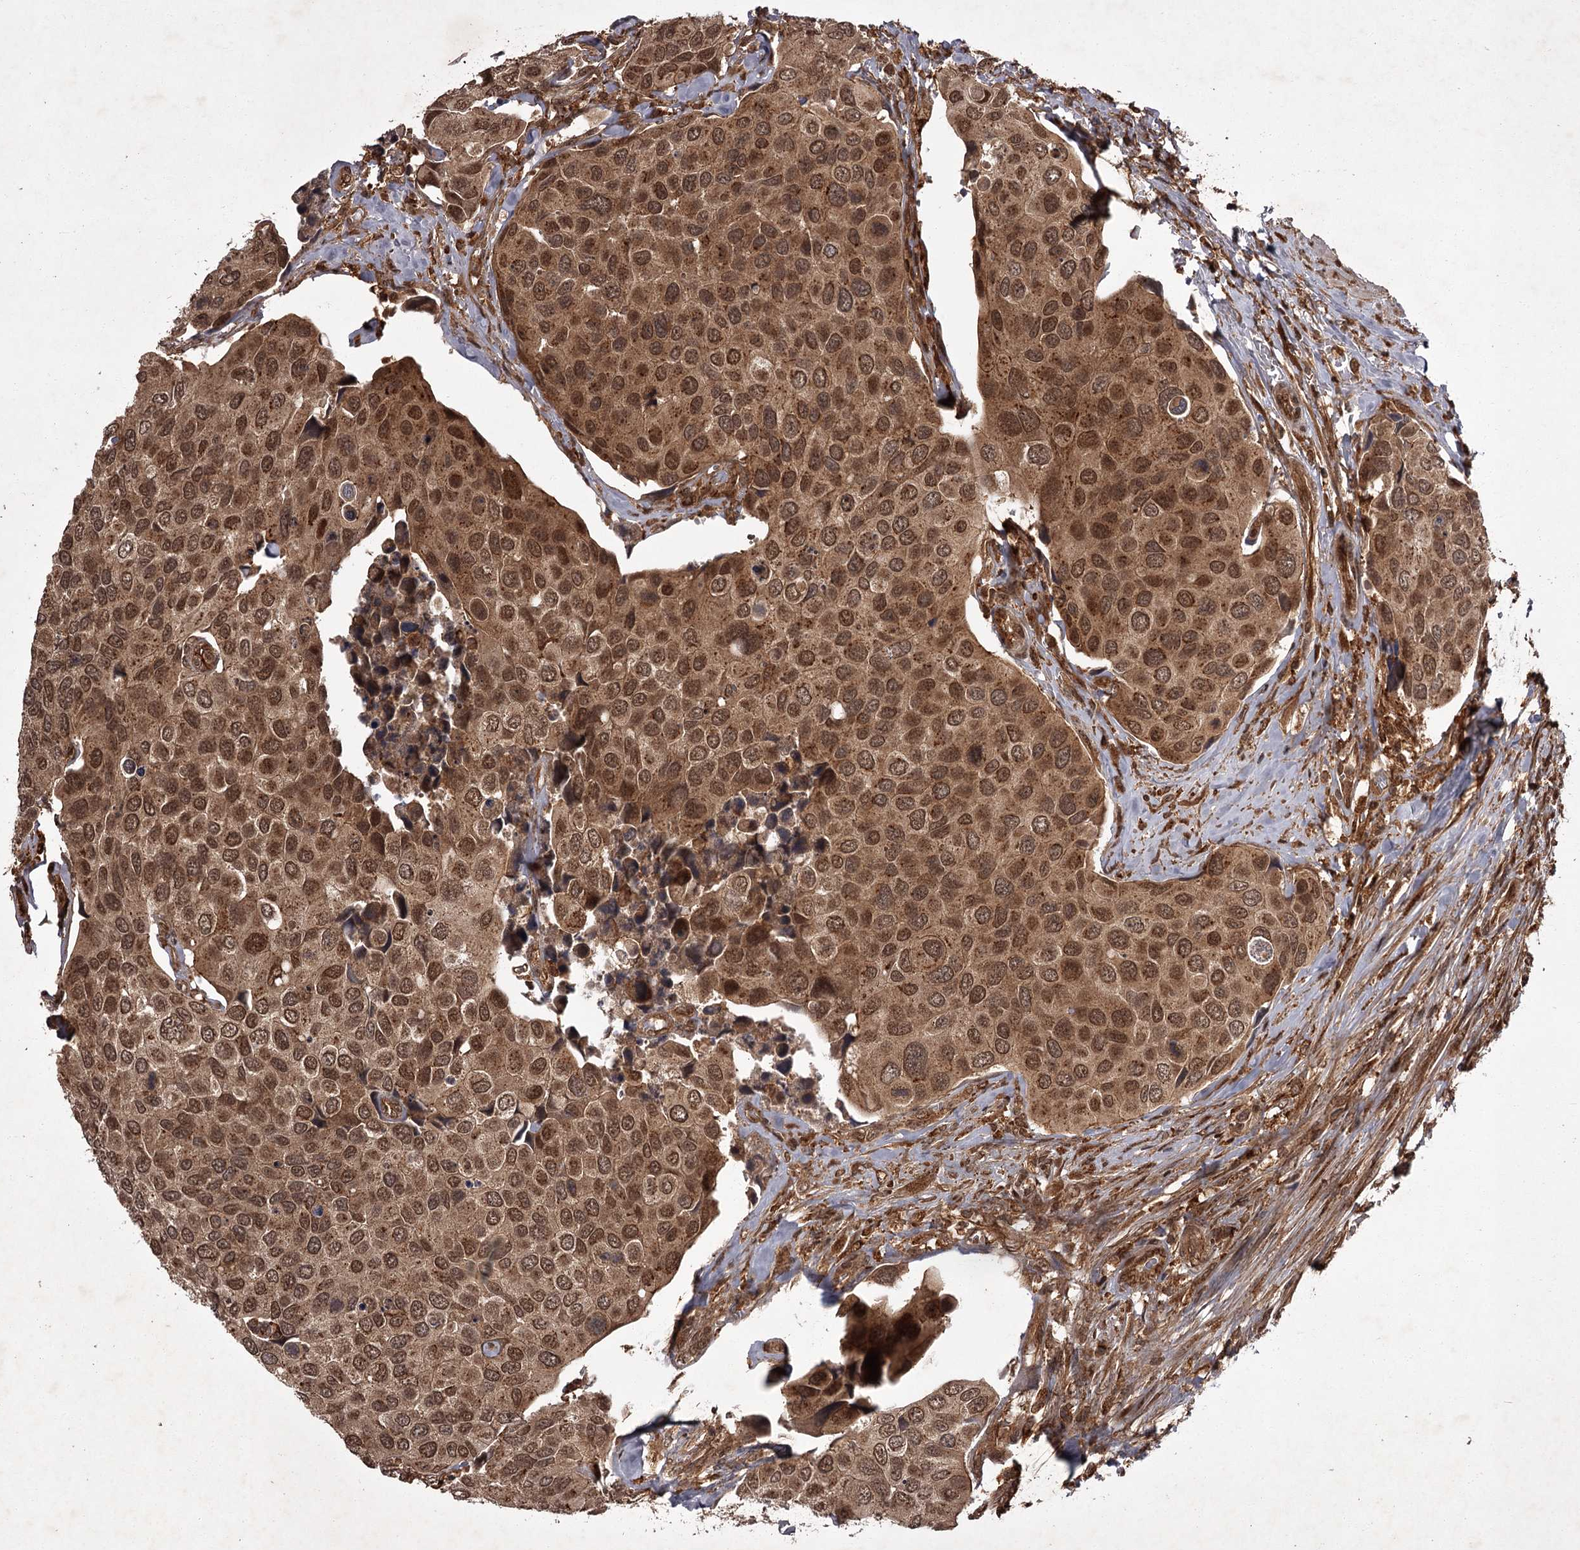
{"staining": {"intensity": "moderate", "quantity": ">75%", "location": "cytoplasmic/membranous,nuclear"}, "tissue": "urothelial cancer", "cell_type": "Tumor cells", "image_type": "cancer", "snomed": [{"axis": "morphology", "description": "Urothelial carcinoma, High grade"}, {"axis": "topography", "description": "Urinary bladder"}], "caption": "Immunohistochemical staining of human urothelial cancer demonstrates moderate cytoplasmic/membranous and nuclear protein expression in approximately >75% of tumor cells.", "gene": "TBC1D23", "patient": {"sex": "male", "age": 74}}